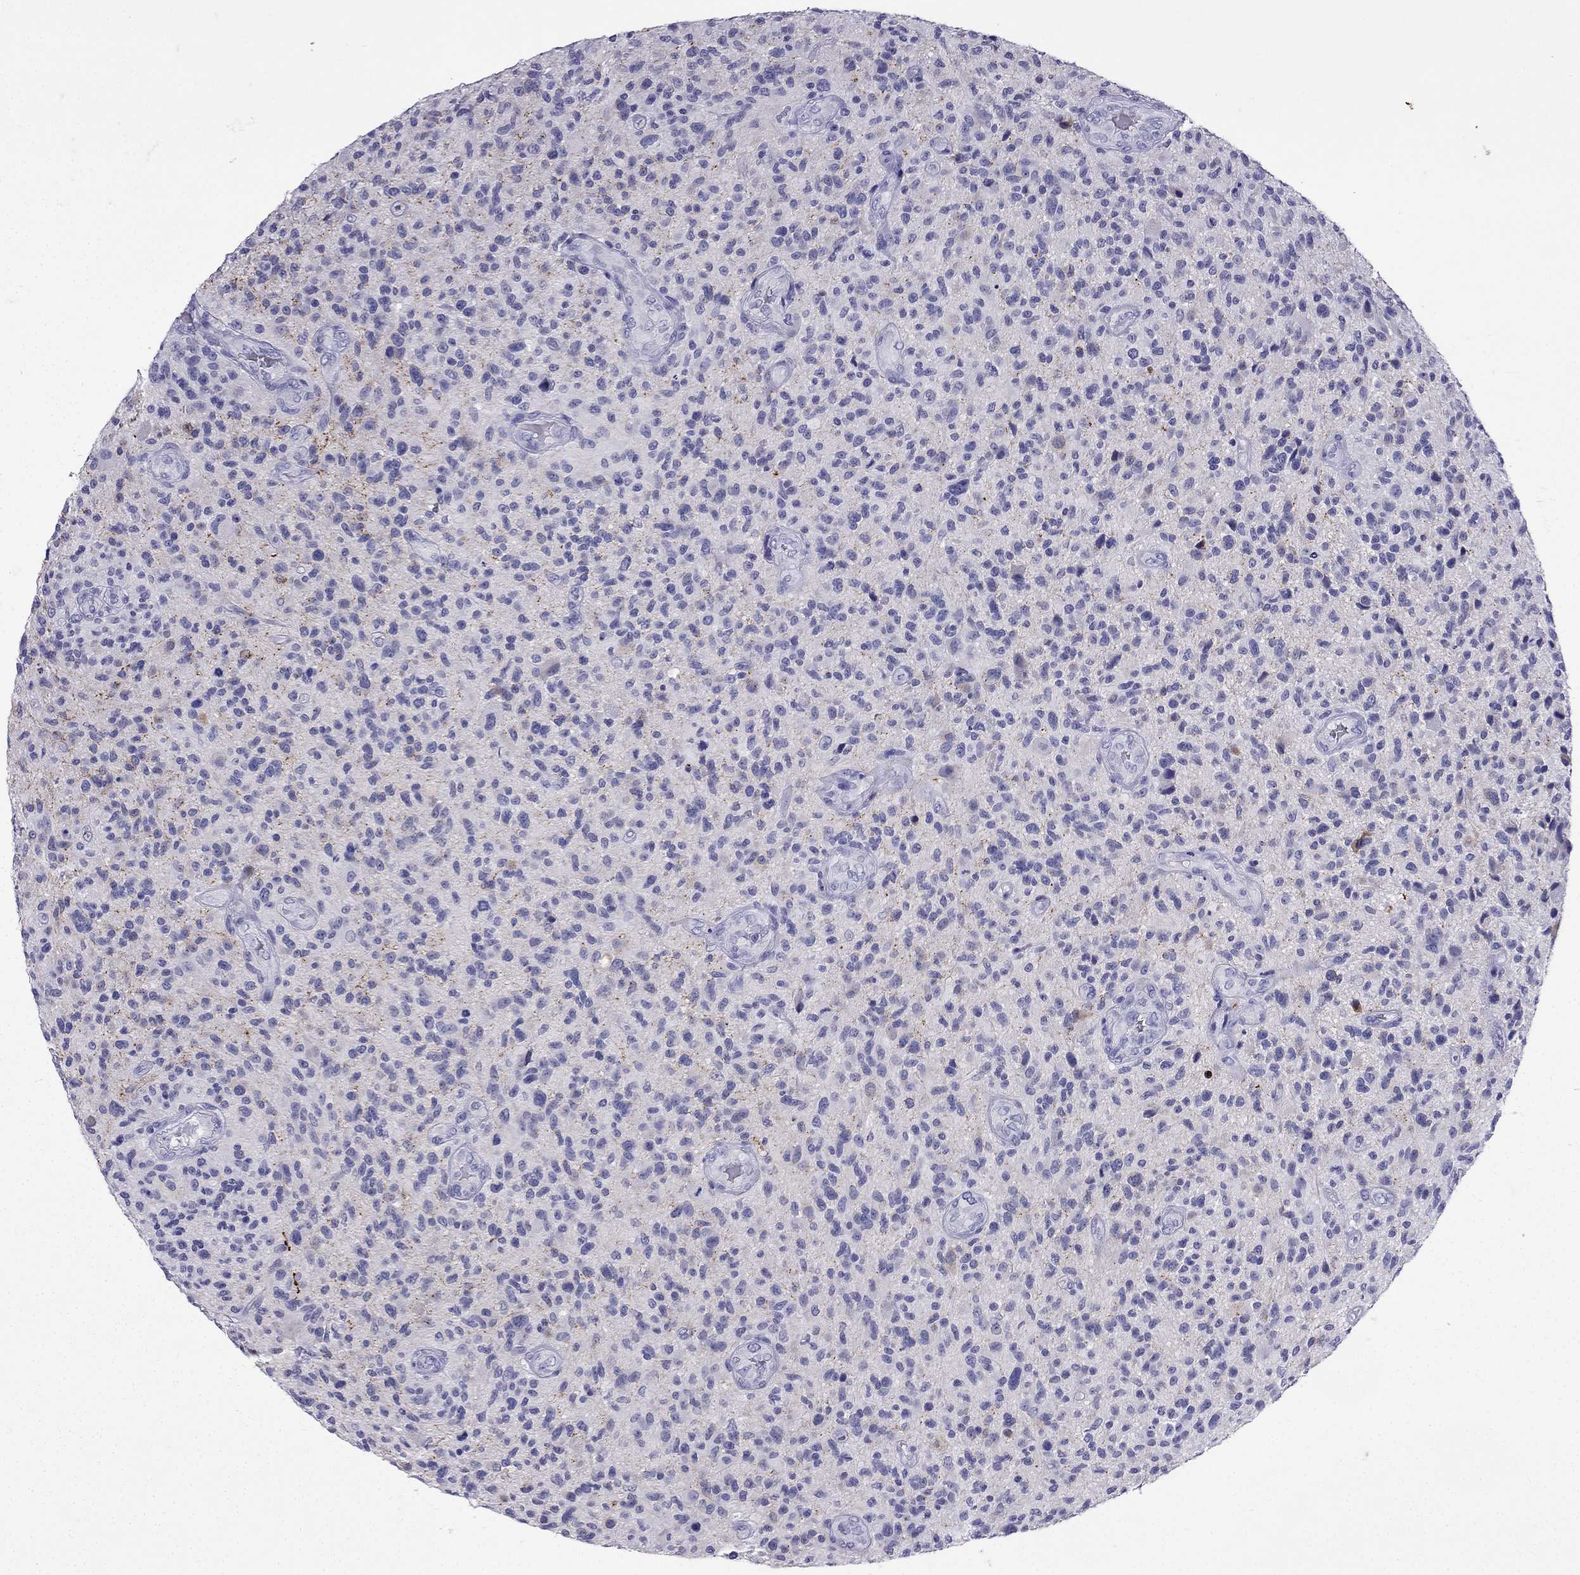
{"staining": {"intensity": "negative", "quantity": "none", "location": "none"}, "tissue": "glioma", "cell_type": "Tumor cells", "image_type": "cancer", "snomed": [{"axis": "morphology", "description": "Glioma, malignant, High grade"}, {"axis": "topography", "description": "Brain"}], "caption": "There is no significant expression in tumor cells of high-grade glioma (malignant).", "gene": "NPTX1", "patient": {"sex": "male", "age": 47}}